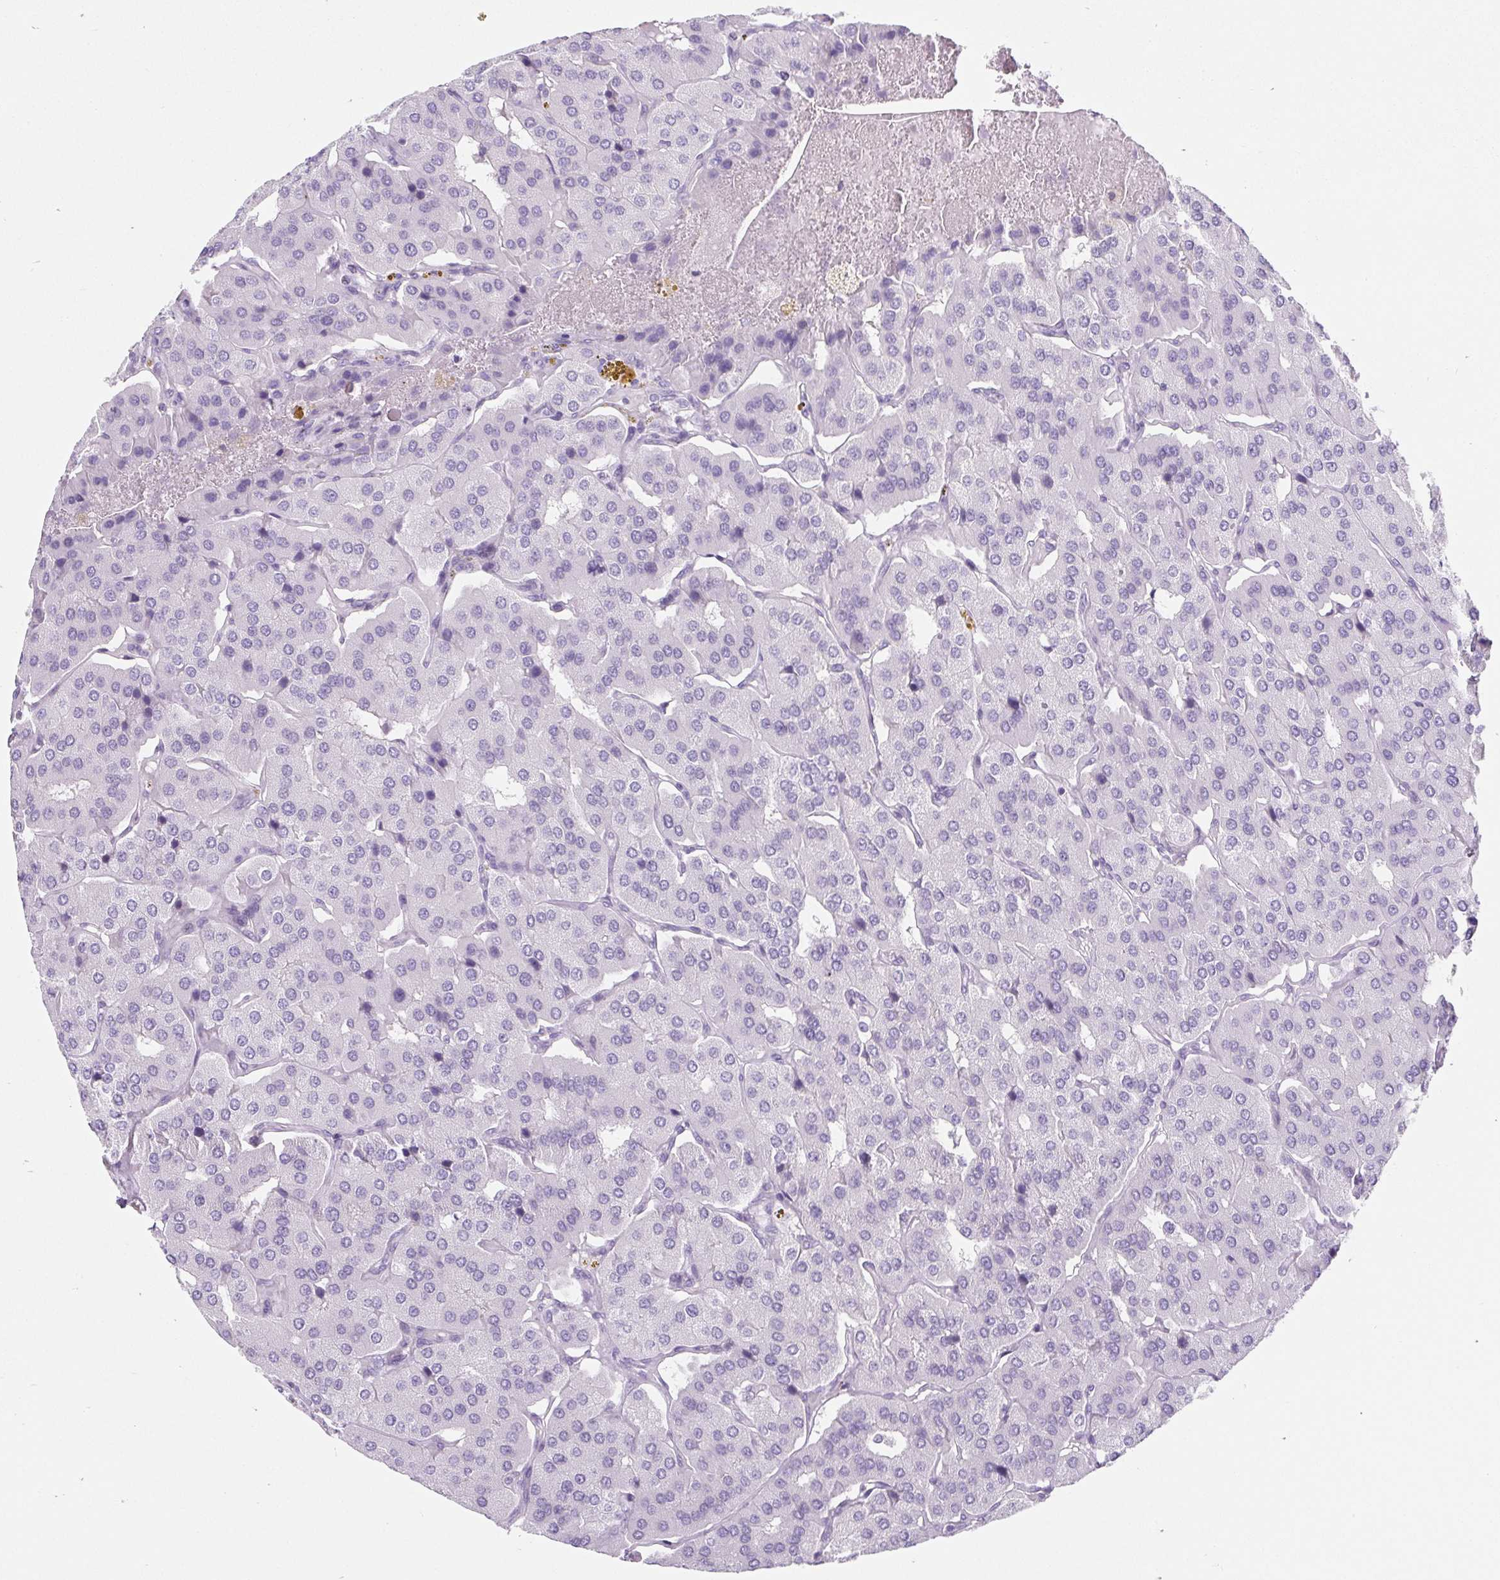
{"staining": {"intensity": "negative", "quantity": "none", "location": "none"}, "tissue": "parathyroid gland", "cell_type": "Glandular cells", "image_type": "normal", "snomed": [{"axis": "morphology", "description": "Normal tissue, NOS"}, {"axis": "morphology", "description": "Adenoma, NOS"}, {"axis": "topography", "description": "Parathyroid gland"}], "caption": "Immunohistochemistry image of normal human parathyroid gland stained for a protein (brown), which demonstrates no expression in glandular cells. (Stains: DAB (3,3'-diaminobenzidine) immunohistochemistry with hematoxylin counter stain, Microscopy: brightfield microscopy at high magnification).", "gene": "BCAS1", "patient": {"sex": "female", "age": 86}}